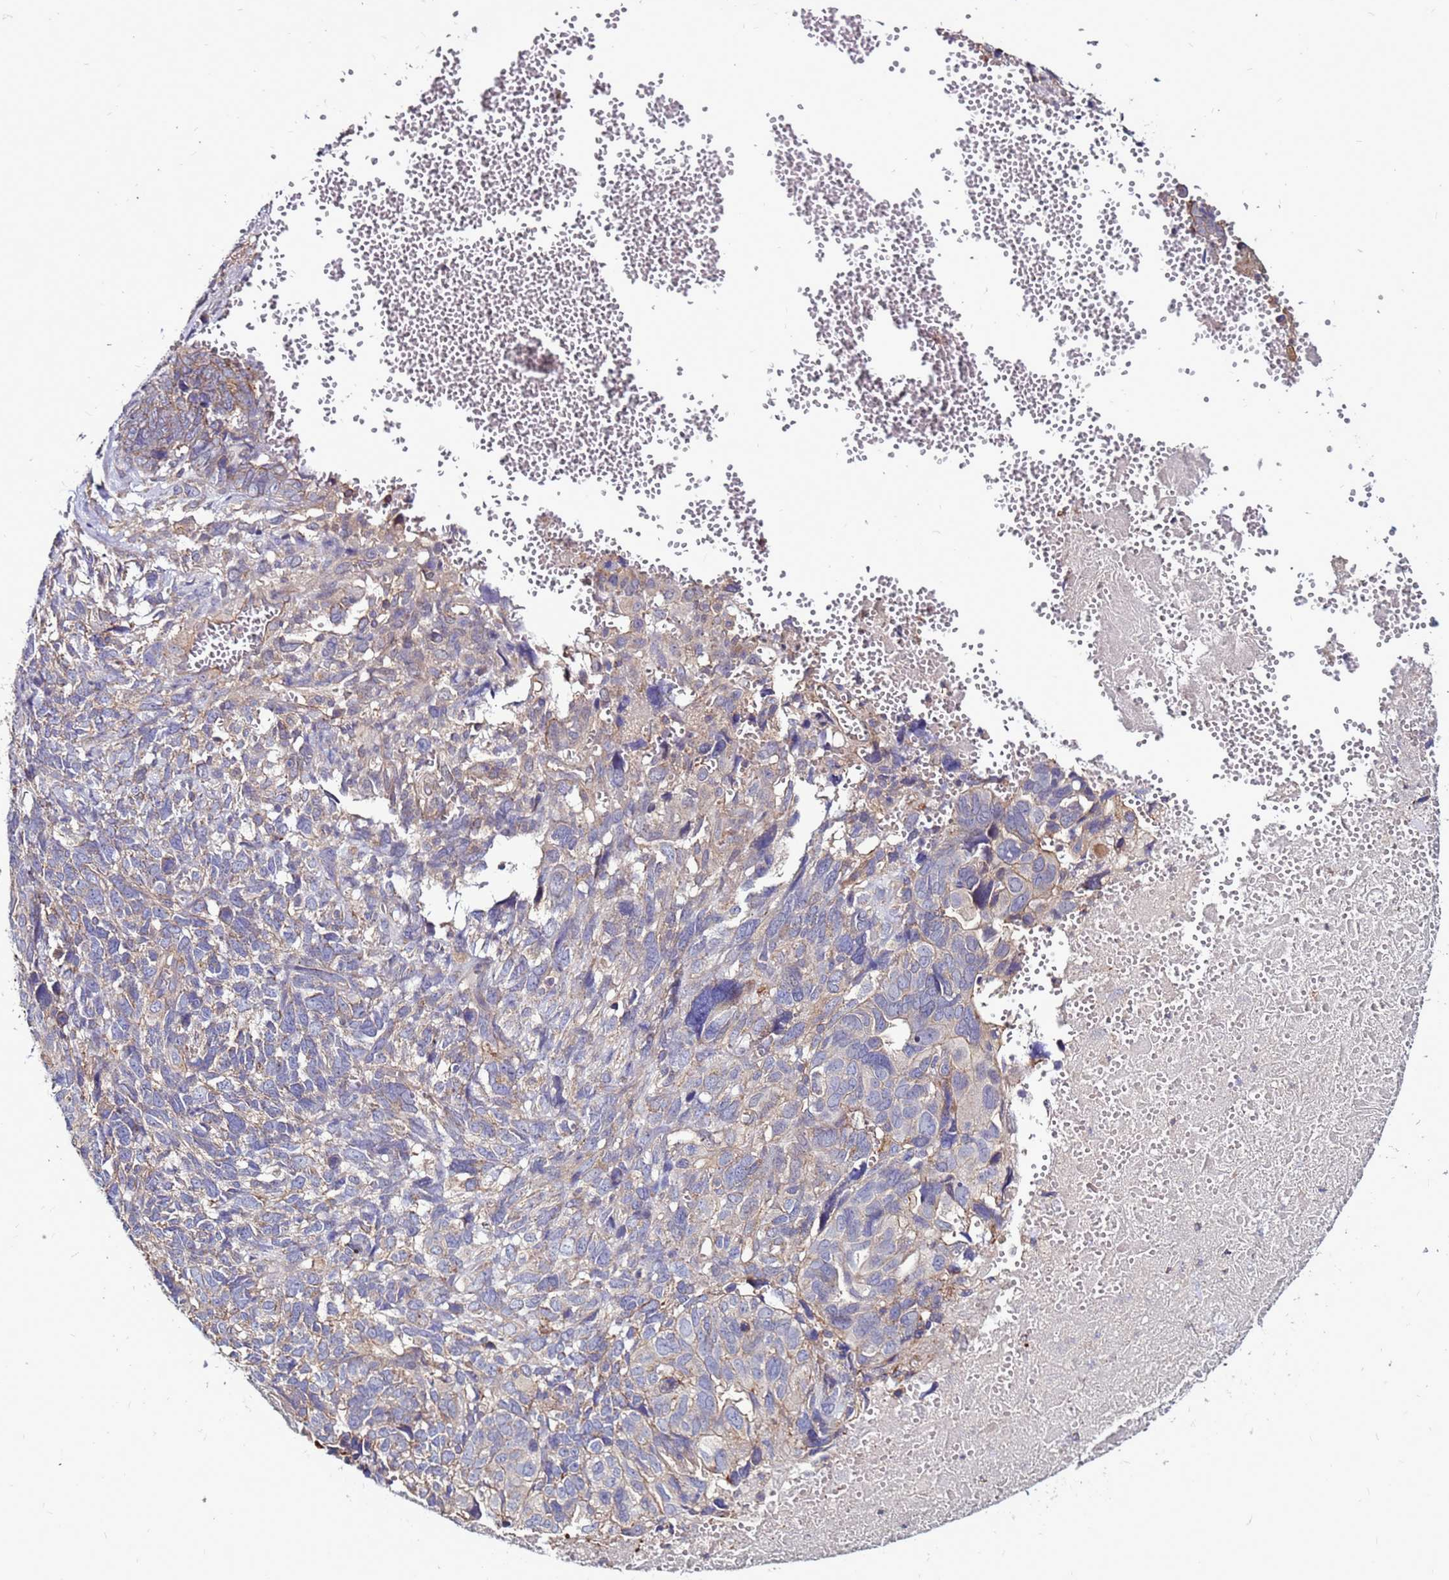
{"staining": {"intensity": "weak", "quantity": "25%-75%", "location": "cytoplasmic/membranous"}, "tissue": "ovarian cancer", "cell_type": "Tumor cells", "image_type": "cancer", "snomed": [{"axis": "morphology", "description": "Cystadenocarcinoma, serous, NOS"}, {"axis": "topography", "description": "Ovary"}], "caption": "Immunohistochemistry of ovarian cancer (serous cystadenocarcinoma) demonstrates low levels of weak cytoplasmic/membranous expression in approximately 25%-75% of tumor cells.", "gene": "NRN1L", "patient": {"sex": "female", "age": 79}}